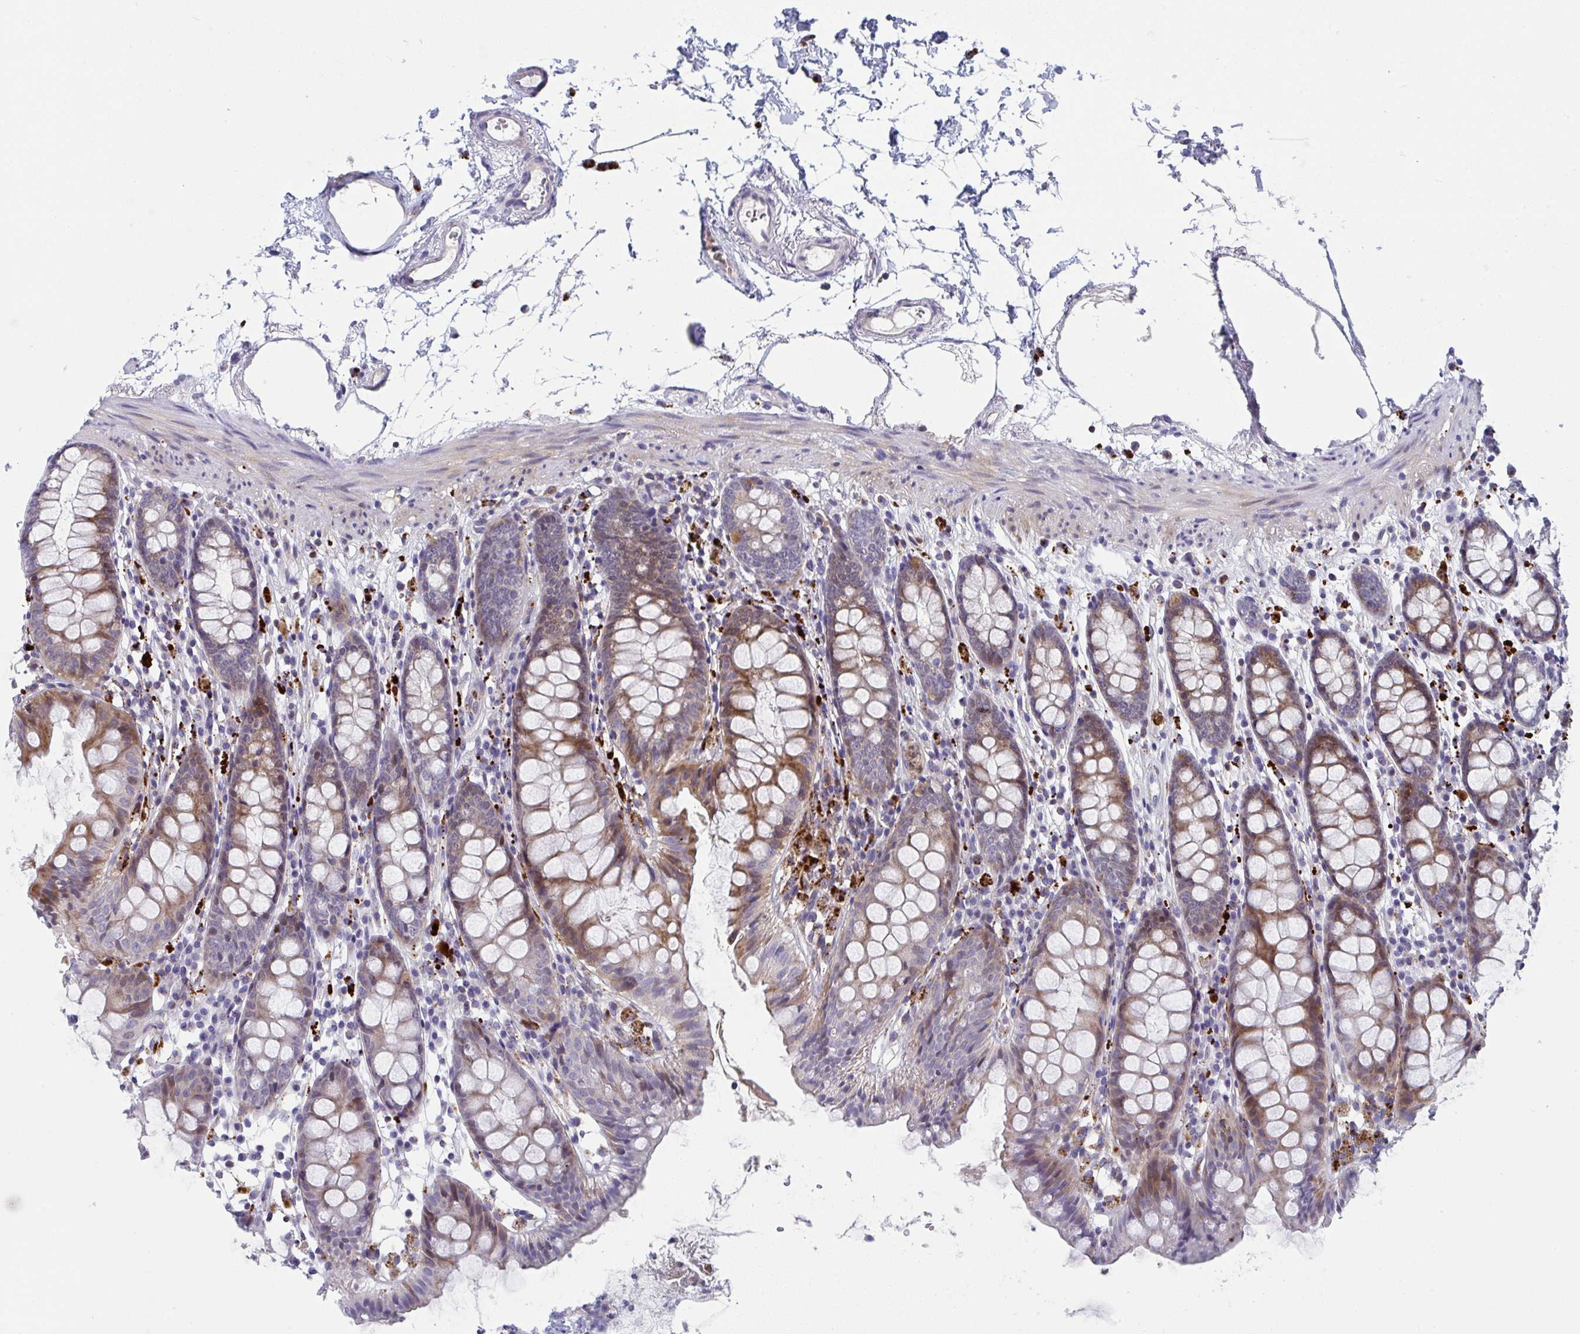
{"staining": {"intensity": "negative", "quantity": "none", "location": "none"}, "tissue": "colon", "cell_type": "Endothelial cells", "image_type": "normal", "snomed": [{"axis": "morphology", "description": "Normal tissue, NOS"}, {"axis": "topography", "description": "Colon"}], "caption": "DAB (3,3'-diaminobenzidine) immunohistochemical staining of unremarkable colon displays no significant expression in endothelial cells. (DAB (3,3'-diaminobenzidine) IHC visualized using brightfield microscopy, high magnification).", "gene": "AOC2", "patient": {"sex": "female", "age": 84}}